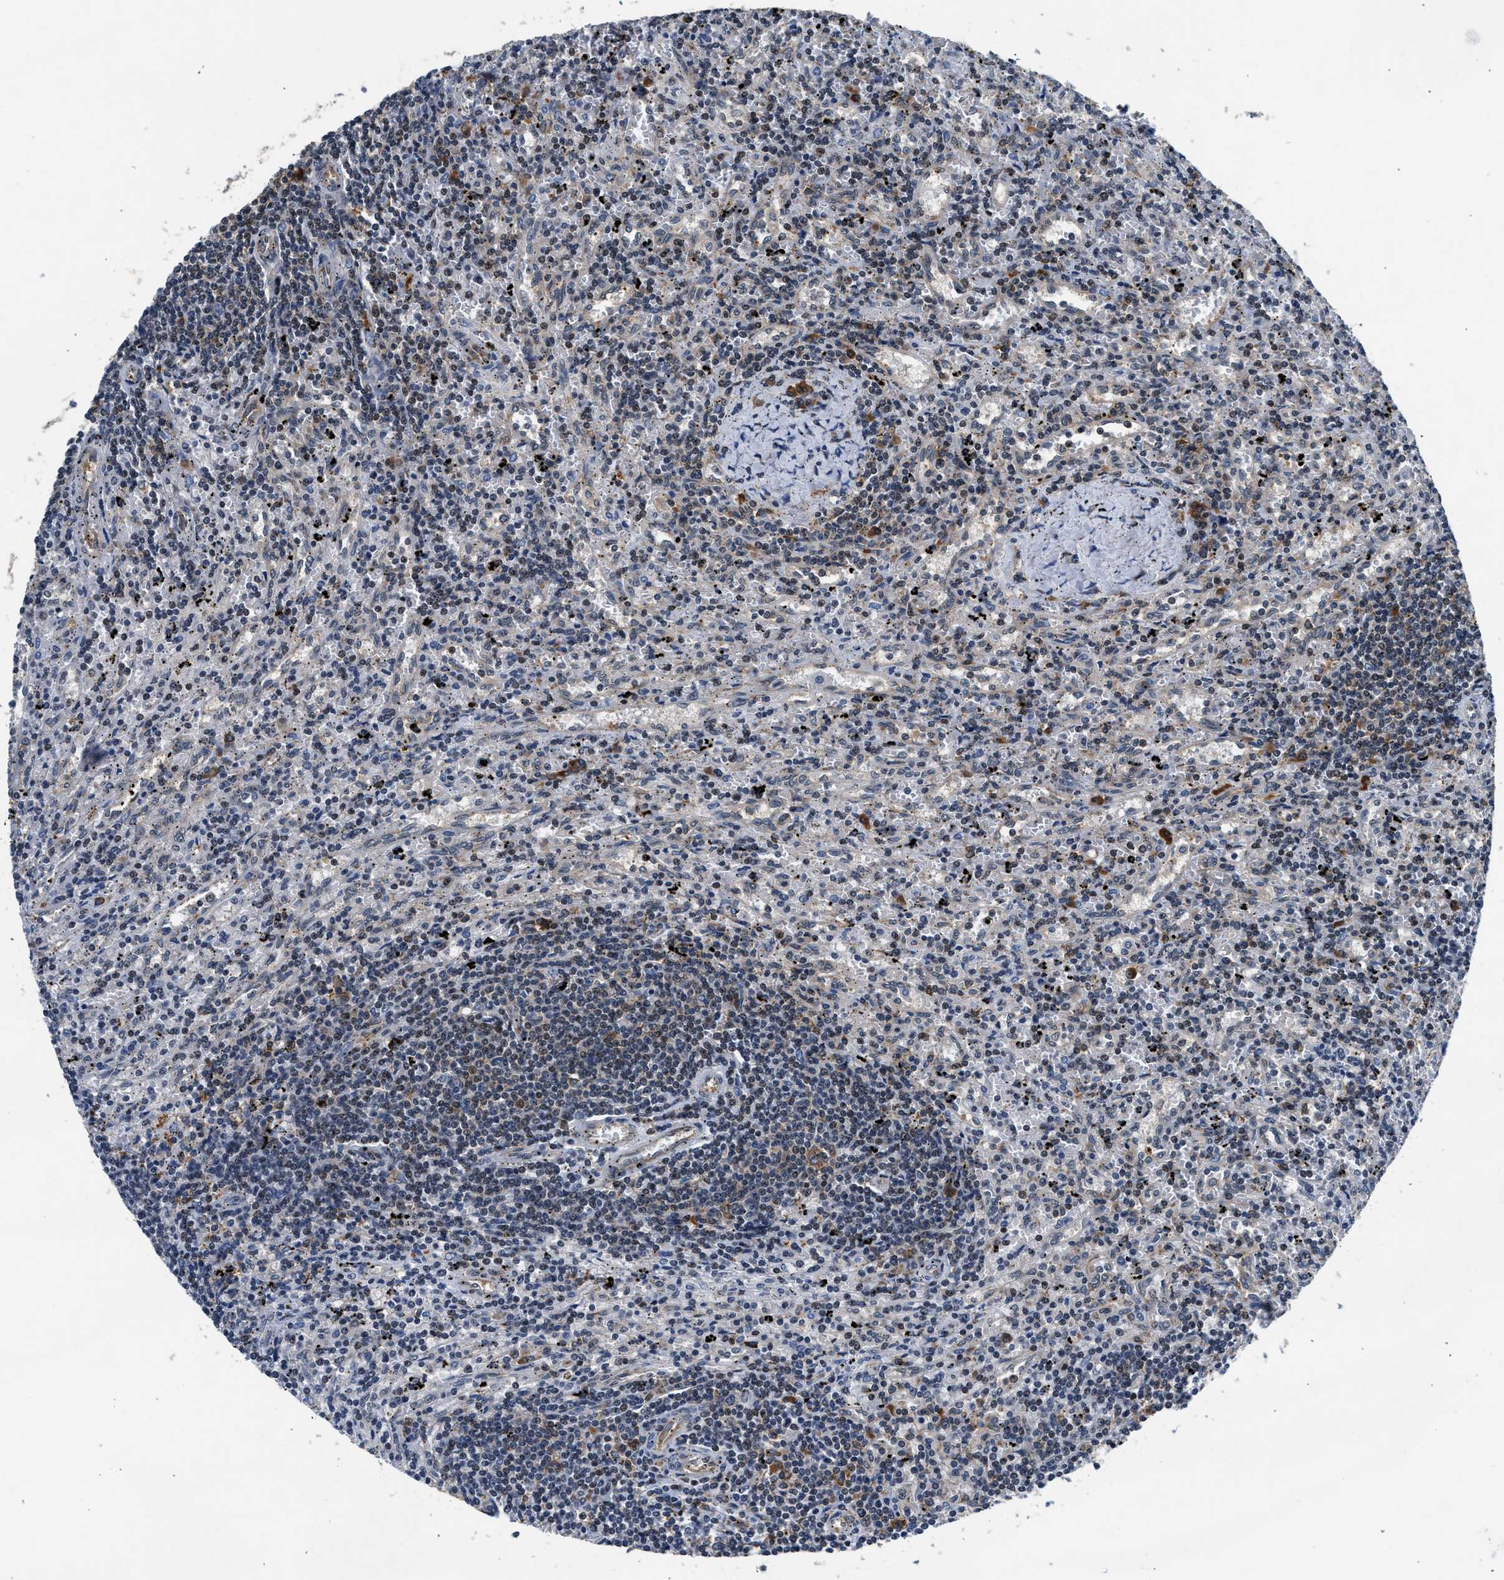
{"staining": {"intensity": "moderate", "quantity": "<25%", "location": "cytoplasmic/membranous"}, "tissue": "lymphoma", "cell_type": "Tumor cells", "image_type": "cancer", "snomed": [{"axis": "morphology", "description": "Malignant lymphoma, non-Hodgkin's type, Low grade"}, {"axis": "topography", "description": "Spleen"}], "caption": "Approximately <25% of tumor cells in human lymphoma show moderate cytoplasmic/membranous protein expression as visualized by brown immunohistochemical staining.", "gene": "PA2G4", "patient": {"sex": "male", "age": 76}}